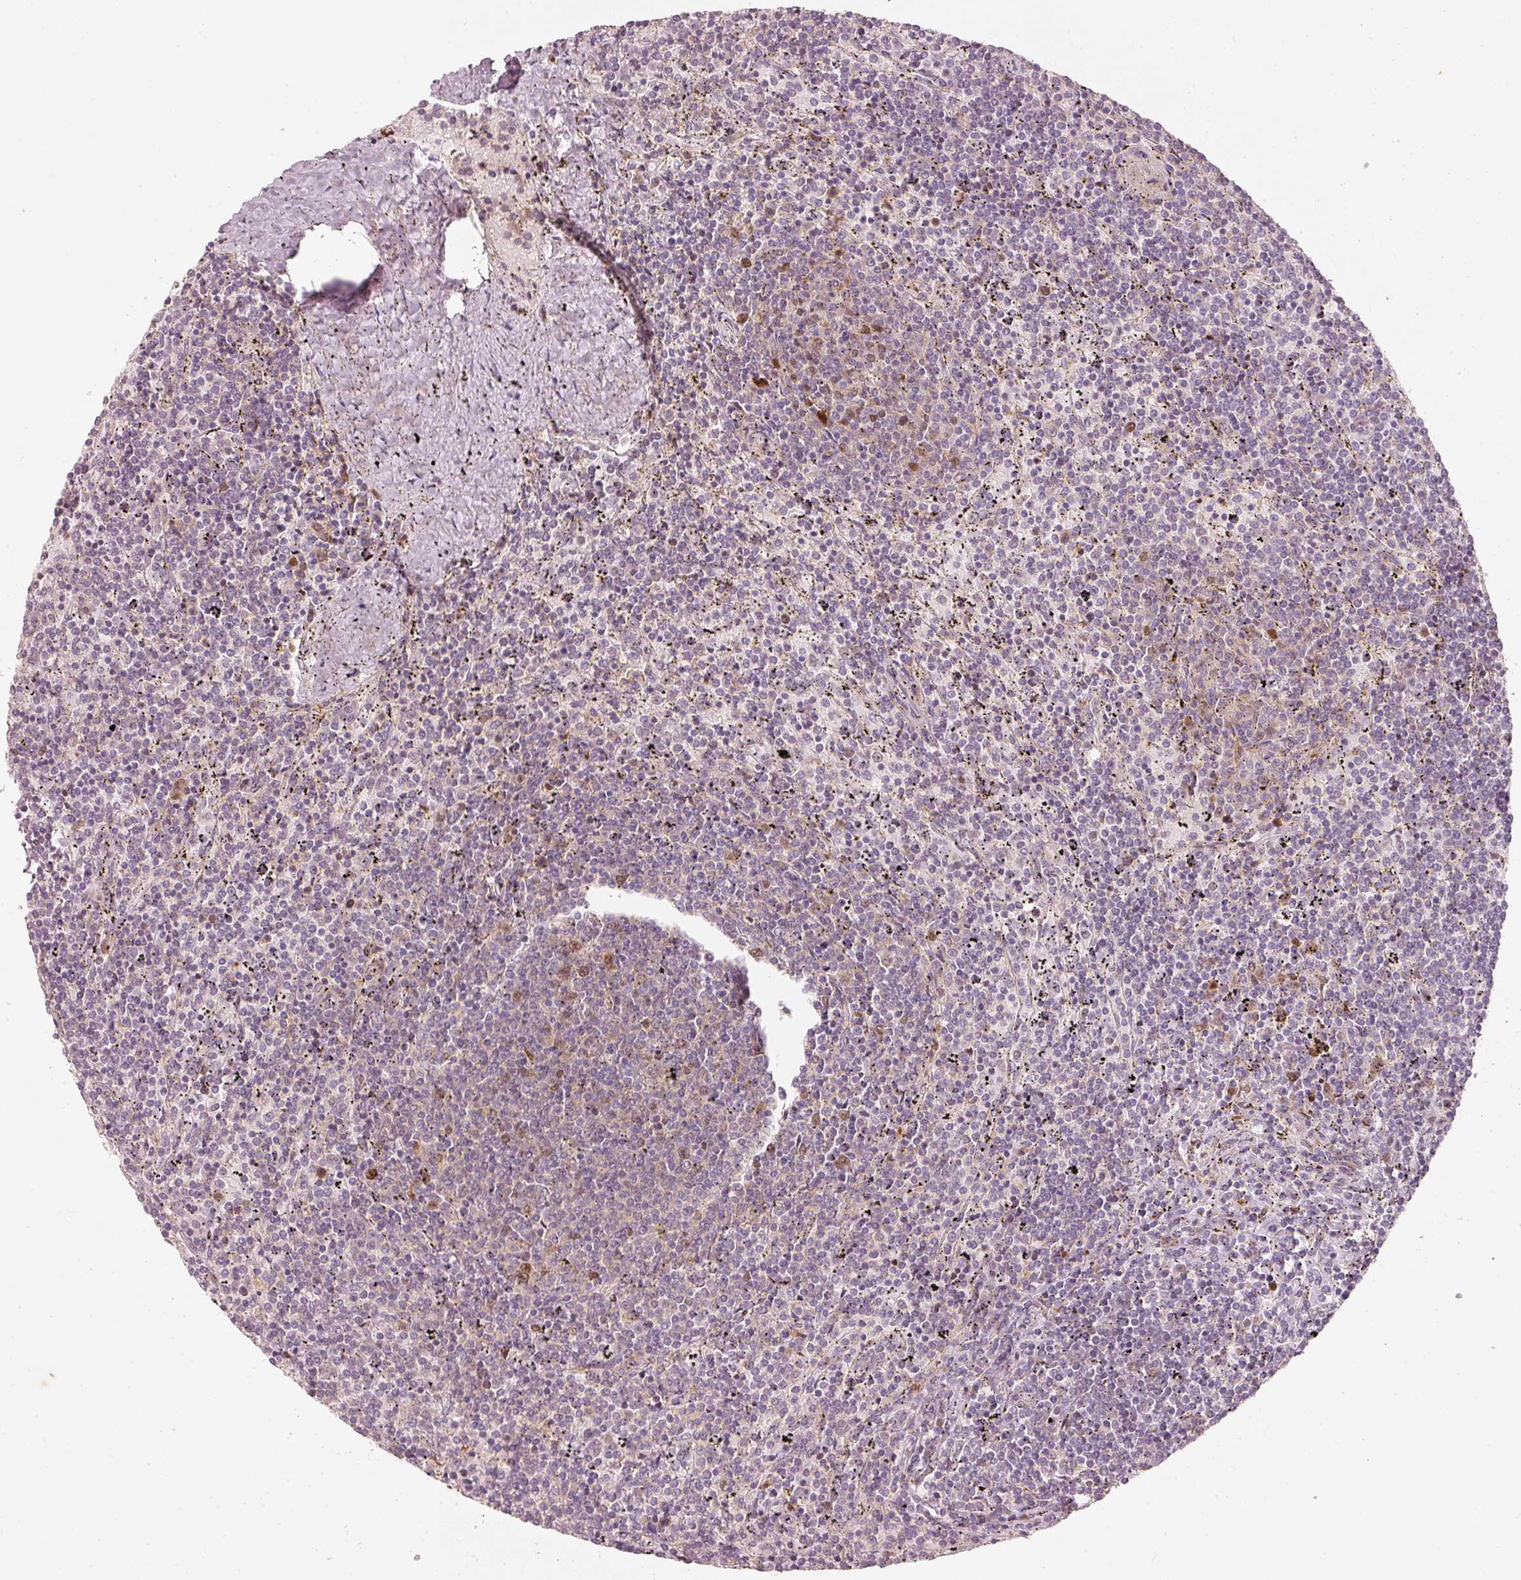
{"staining": {"intensity": "negative", "quantity": "none", "location": "none"}, "tissue": "lymphoma", "cell_type": "Tumor cells", "image_type": "cancer", "snomed": [{"axis": "morphology", "description": "Malignant lymphoma, non-Hodgkin's type, Low grade"}, {"axis": "topography", "description": "Spleen"}], "caption": "Immunohistochemistry (IHC) of low-grade malignant lymphoma, non-Hodgkin's type shows no expression in tumor cells. The staining was performed using DAB (3,3'-diaminobenzidine) to visualize the protein expression in brown, while the nuclei were stained in blue with hematoxylin (Magnification: 20x).", "gene": "TREX2", "patient": {"sex": "female", "age": 50}}